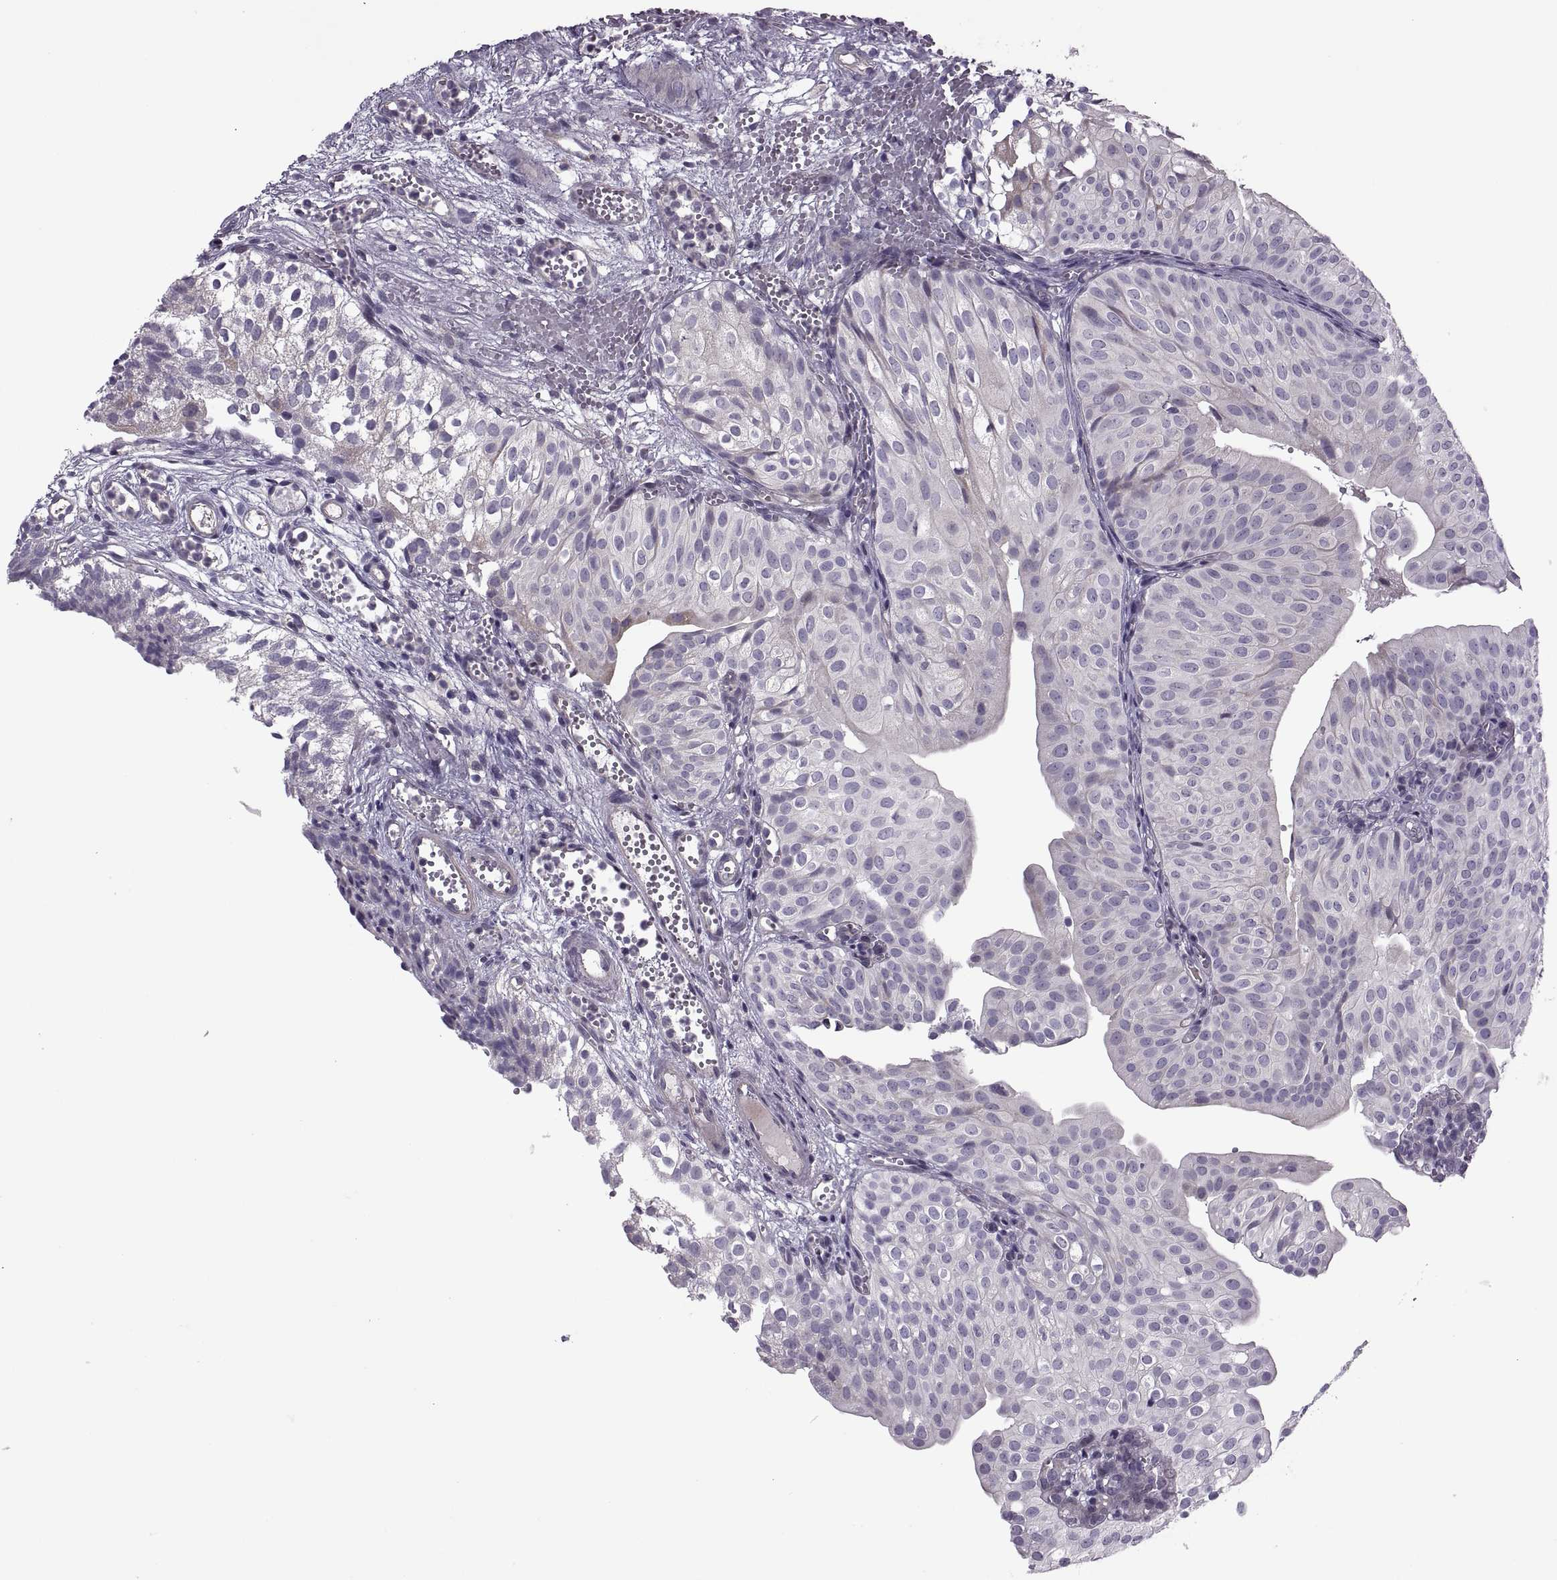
{"staining": {"intensity": "negative", "quantity": "none", "location": "none"}, "tissue": "urothelial cancer", "cell_type": "Tumor cells", "image_type": "cancer", "snomed": [{"axis": "morphology", "description": "Urothelial carcinoma, Low grade"}, {"axis": "topography", "description": "Urinary bladder"}], "caption": "Tumor cells are negative for brown protein staining in urothelial cancer.", "gene": "ODF3", "patient": {"sex": "male", "age": 72}}